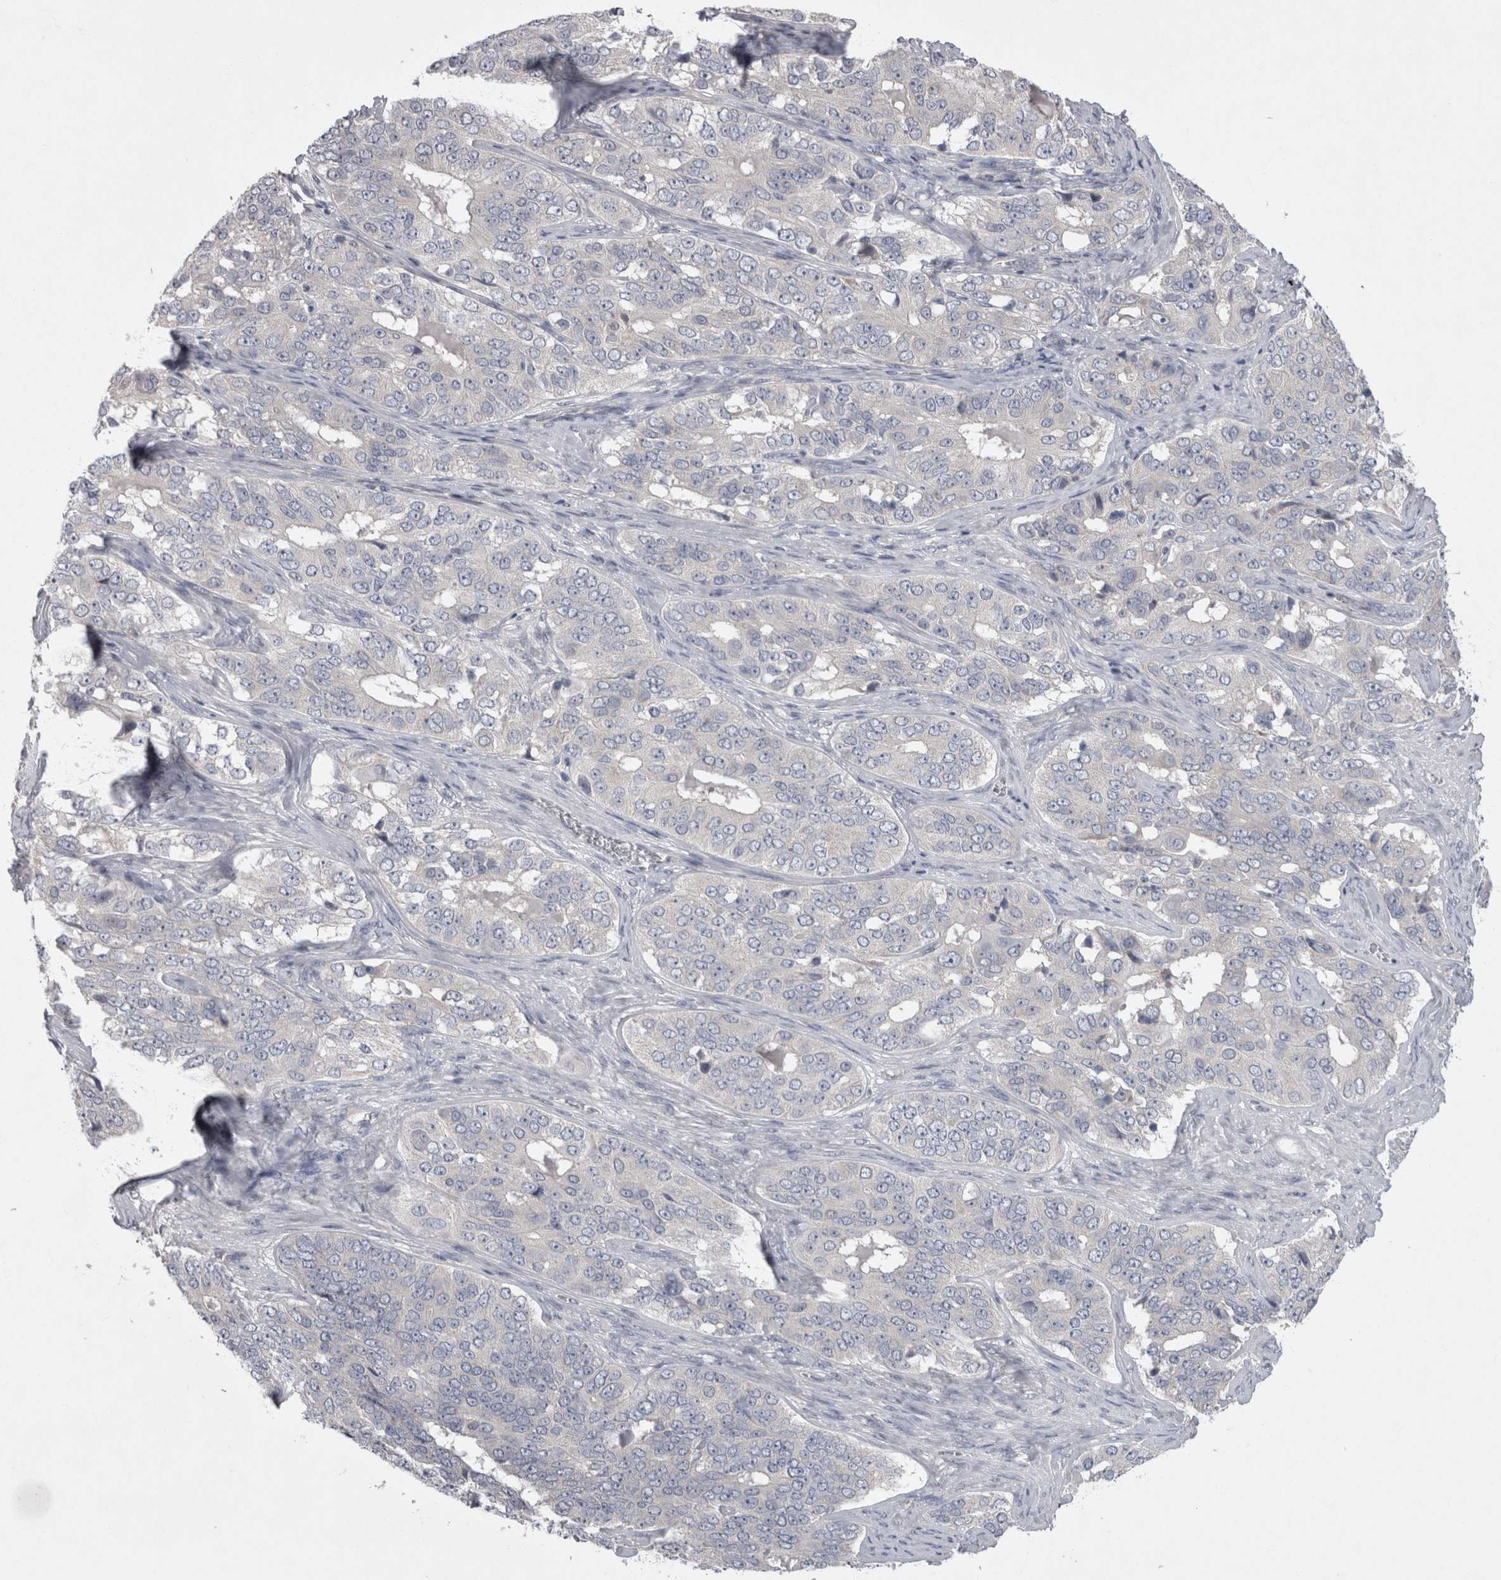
{"staining": {"intensity": "negative", "quantity": "none", "location": "none"}, "tissue": "ovarian cancer", "cell_type": "Tumor cells", "image_type": "cancer", "snomed": [{"axis": "morphology", "description": "Carcinoma, endometroid"}, {"axis": "topography", "description": "Ovary"}], "caption": "Immunohistochemistry (IHC) of ovarian cancer (endometroid carcinoma) demonstrates no positivity in tumor cells.", "gene": "LRRC40", "patient": {"sex": "female", "age": 51}}